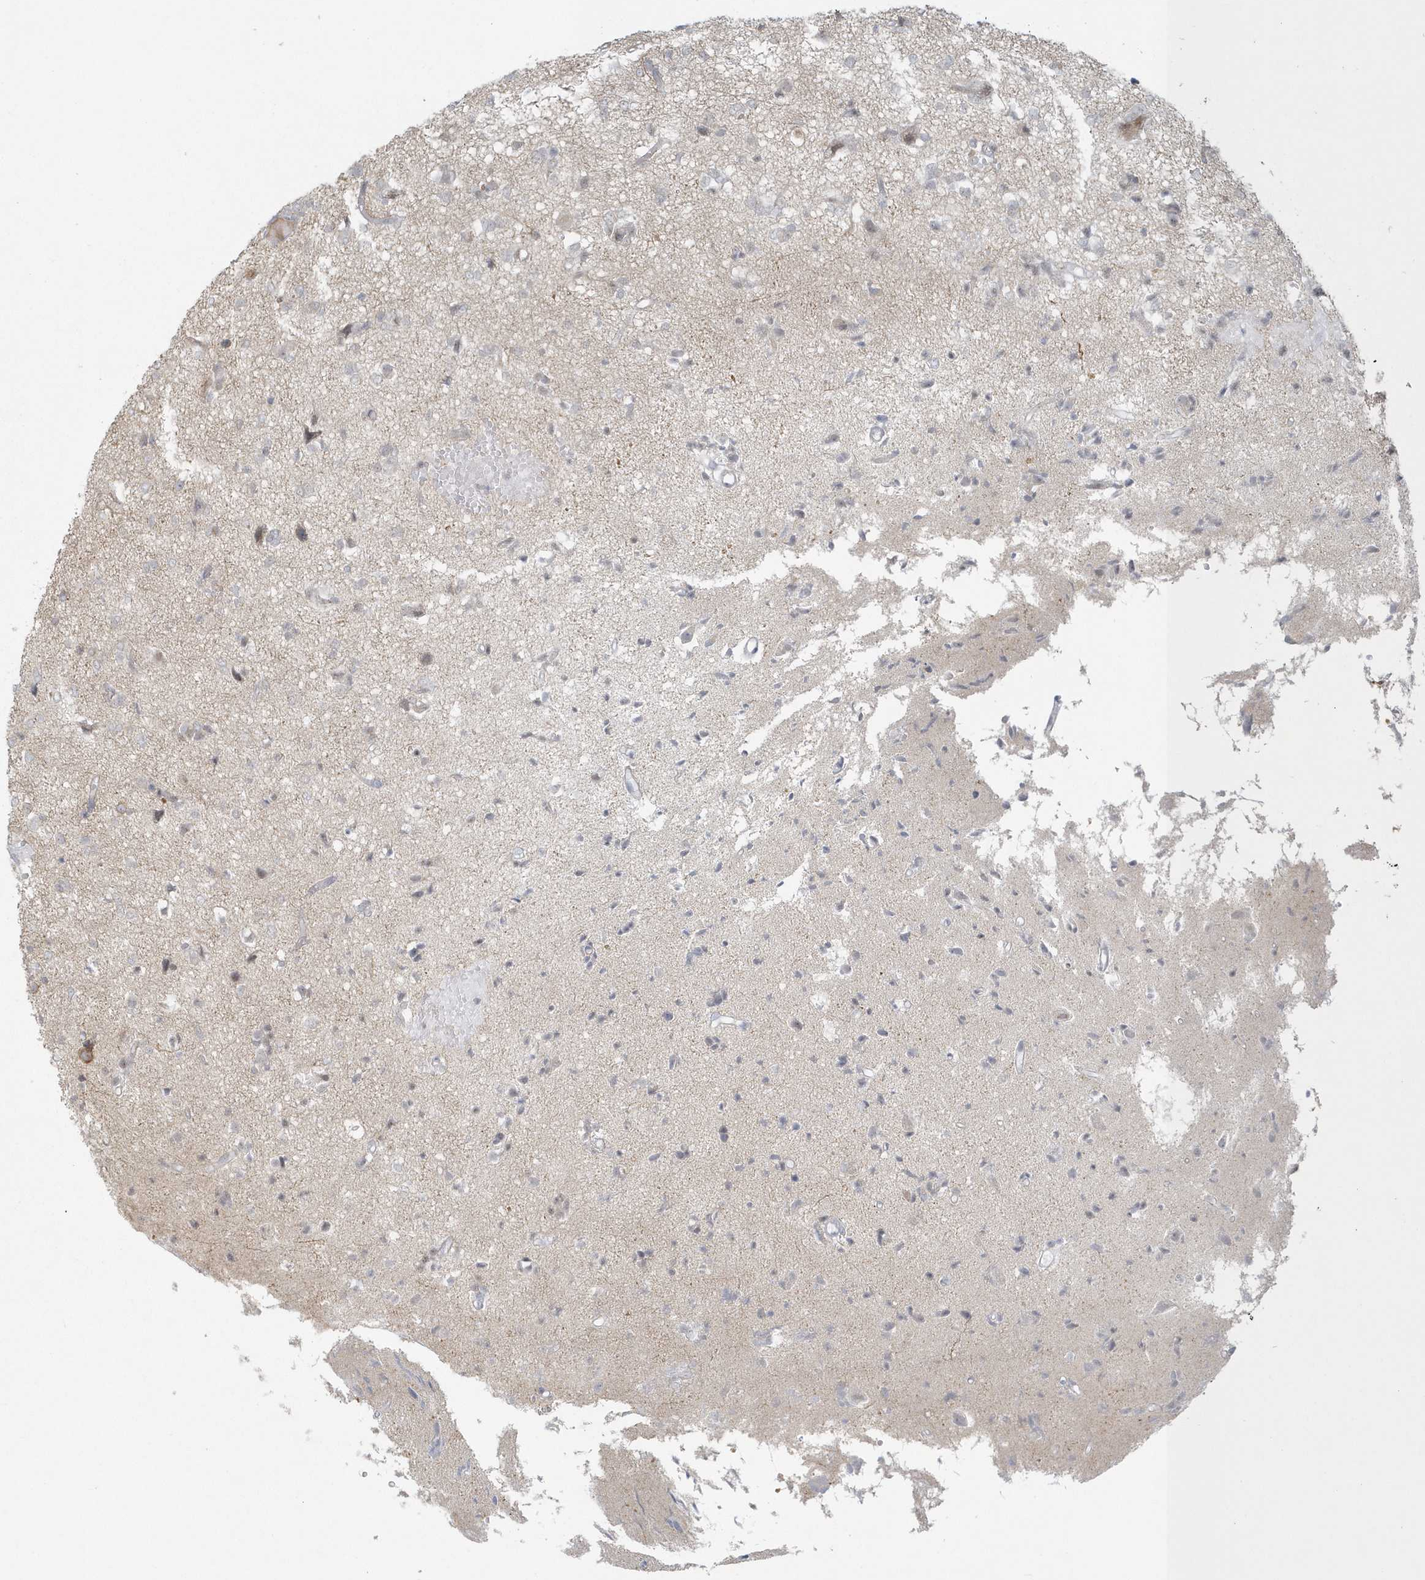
{"staining": {"intensity": "negative", "quantity": "none", "location": "none"}, "tissue": "glioma", "cell_type": "Tumor cells", "image_type": "cancer", "snomed": [{"axis": "morphology", "description": "Glioma, malignant, High grade"}, {"axis": "topography", "description": "Brain"}], "caption": "This is an IHC micrograph of human malignant glioma (high-grade). There is no positivity in tumor cells.", "gene": "BLTP3A", "patient": {"sex": "female", "age": 59}}